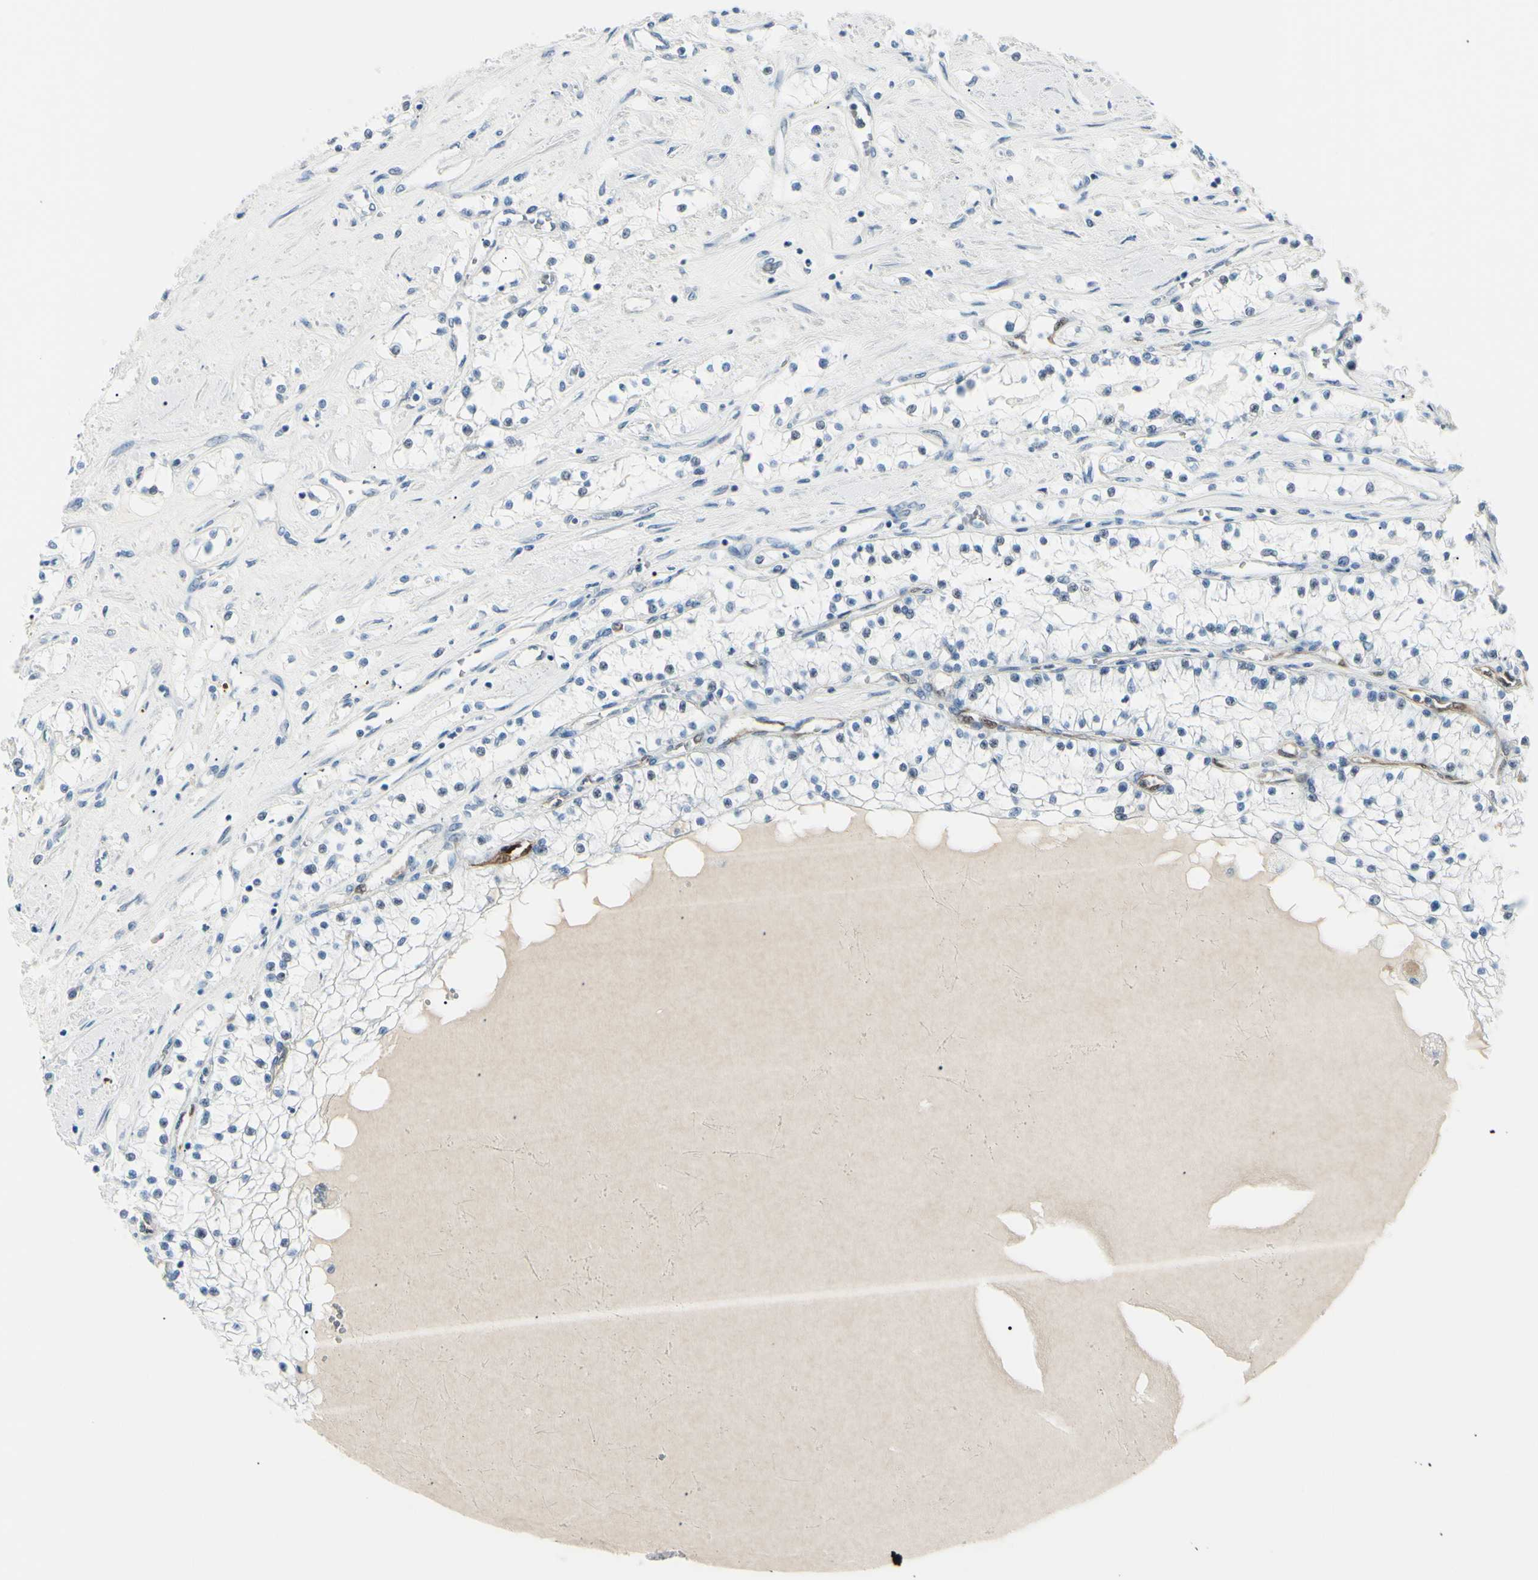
{"staining": {"intensity": "negative", "quantity": "none", "location": "none"}, "tissue": "renal cancer", "cell_type": "Tumor cells", "image_type": "cancer", "snomed": [{"axis": "morphology", "description": "Adenocarcinoma, NOS"}, {"axis": "topography", "description": "Kidney"}], "caption": "An immunohistochemistry (IHC) histopathology image of renal cancer (adenocarcinoma) is shown. There is no staining in tumor cells of renal cancer (adenocarcinoma). (Brightfield microscopy of DAB immunohistochemistry (IHC) at high magnification).", "gene": "CA2", "patient": {"sex": "male", "age": 68}}